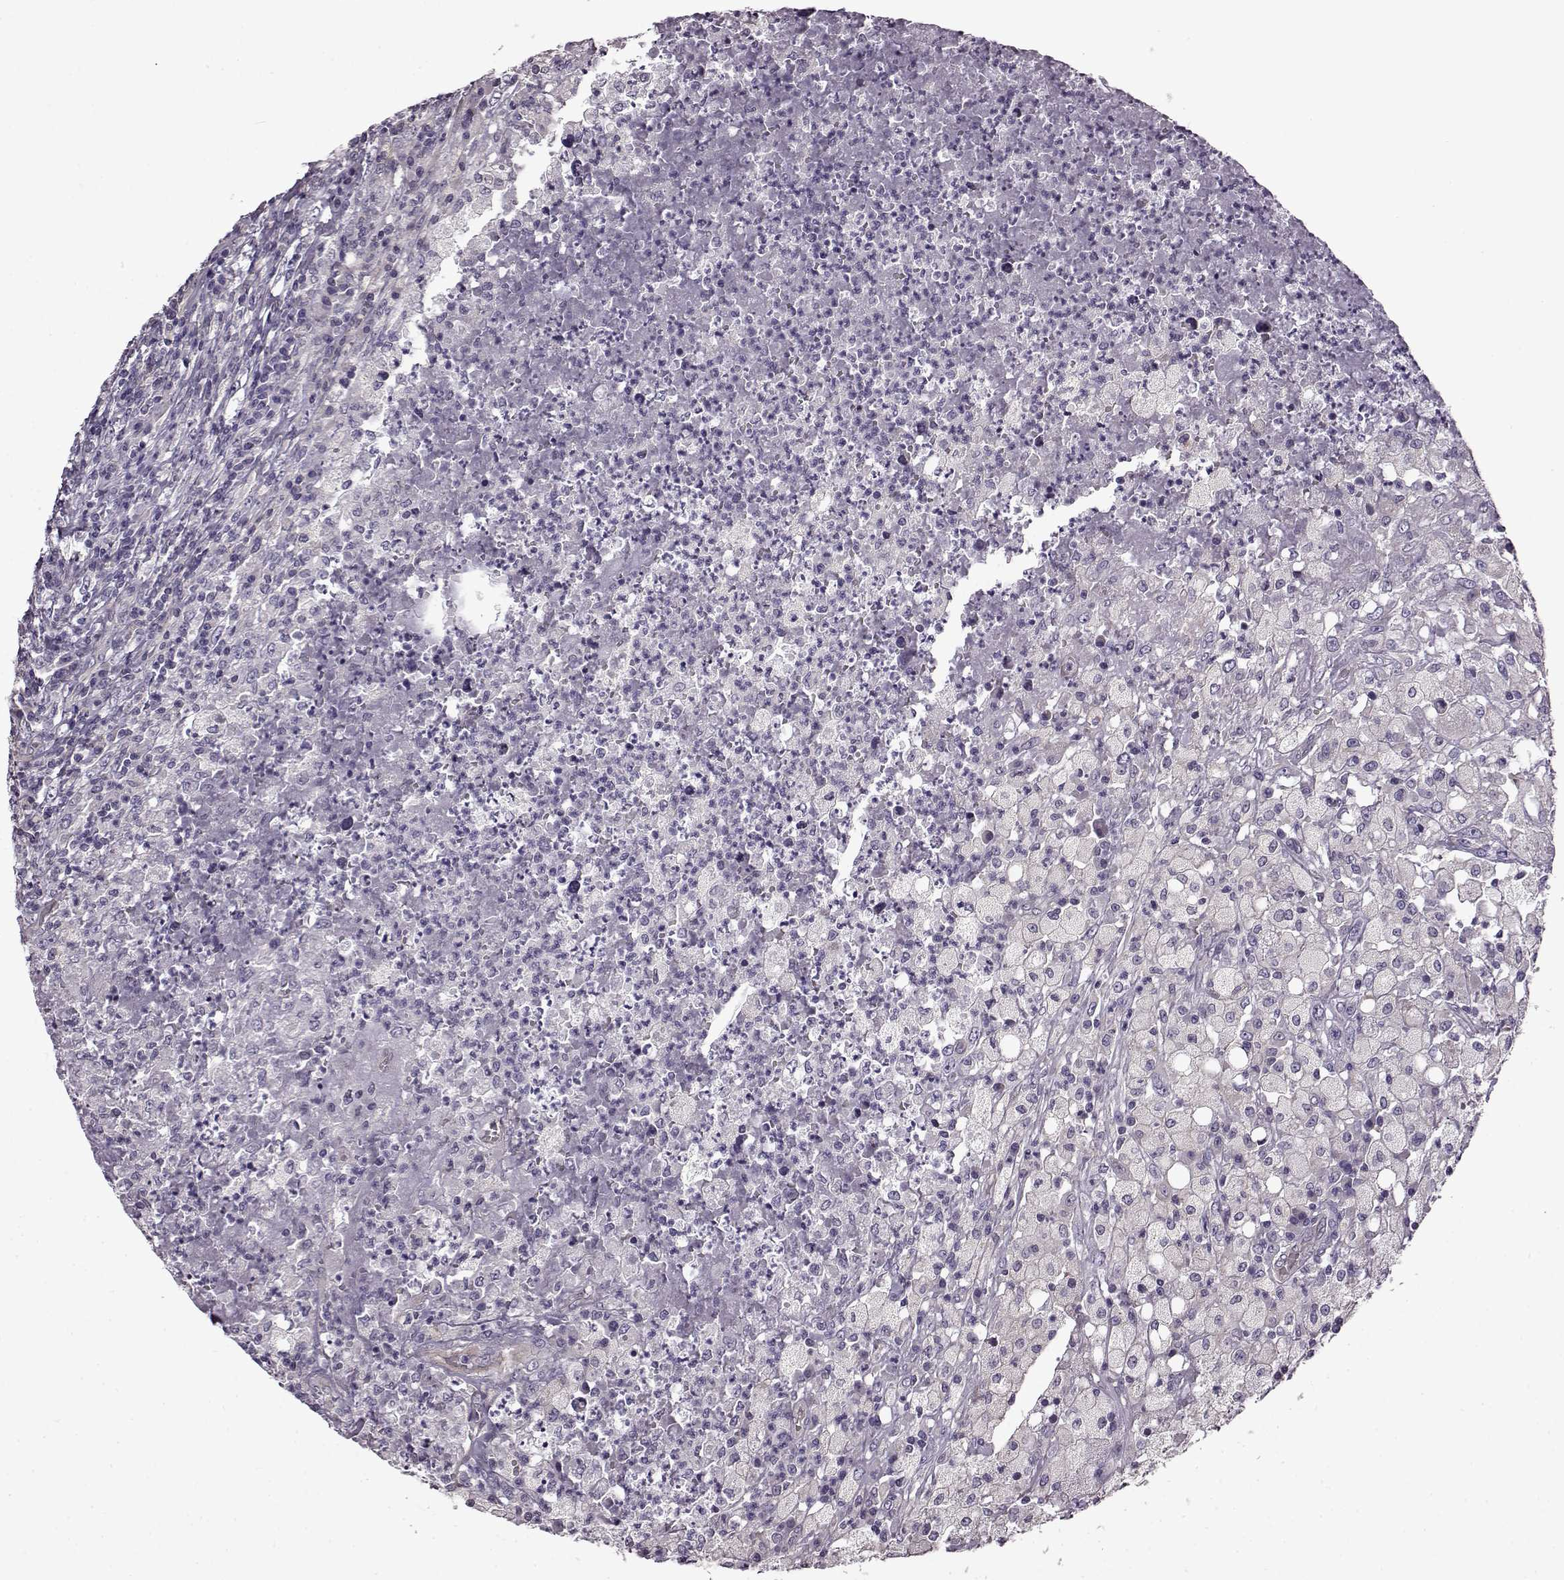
{"staining": {"intensity": "negative", "quantity": "none", "location": "none"}, "tissue": "testis cancer", "cell_type": "Tumor cells", "image_type": "cancer", "snomed": [{"axis": "morphology", "description": "Necrosis, NOS"}, {"axis": "morphology", "description": "Carcinoma, Embryonal, NOS"}, {"axis": "topography", "description": "Testis"}], "caption": "Immunohistochemical staining of testis cancer demonstrates no significant staining in tumor cells.", "gene": "EDDM3B", "patient": {"sex": "male", "age": 19}}